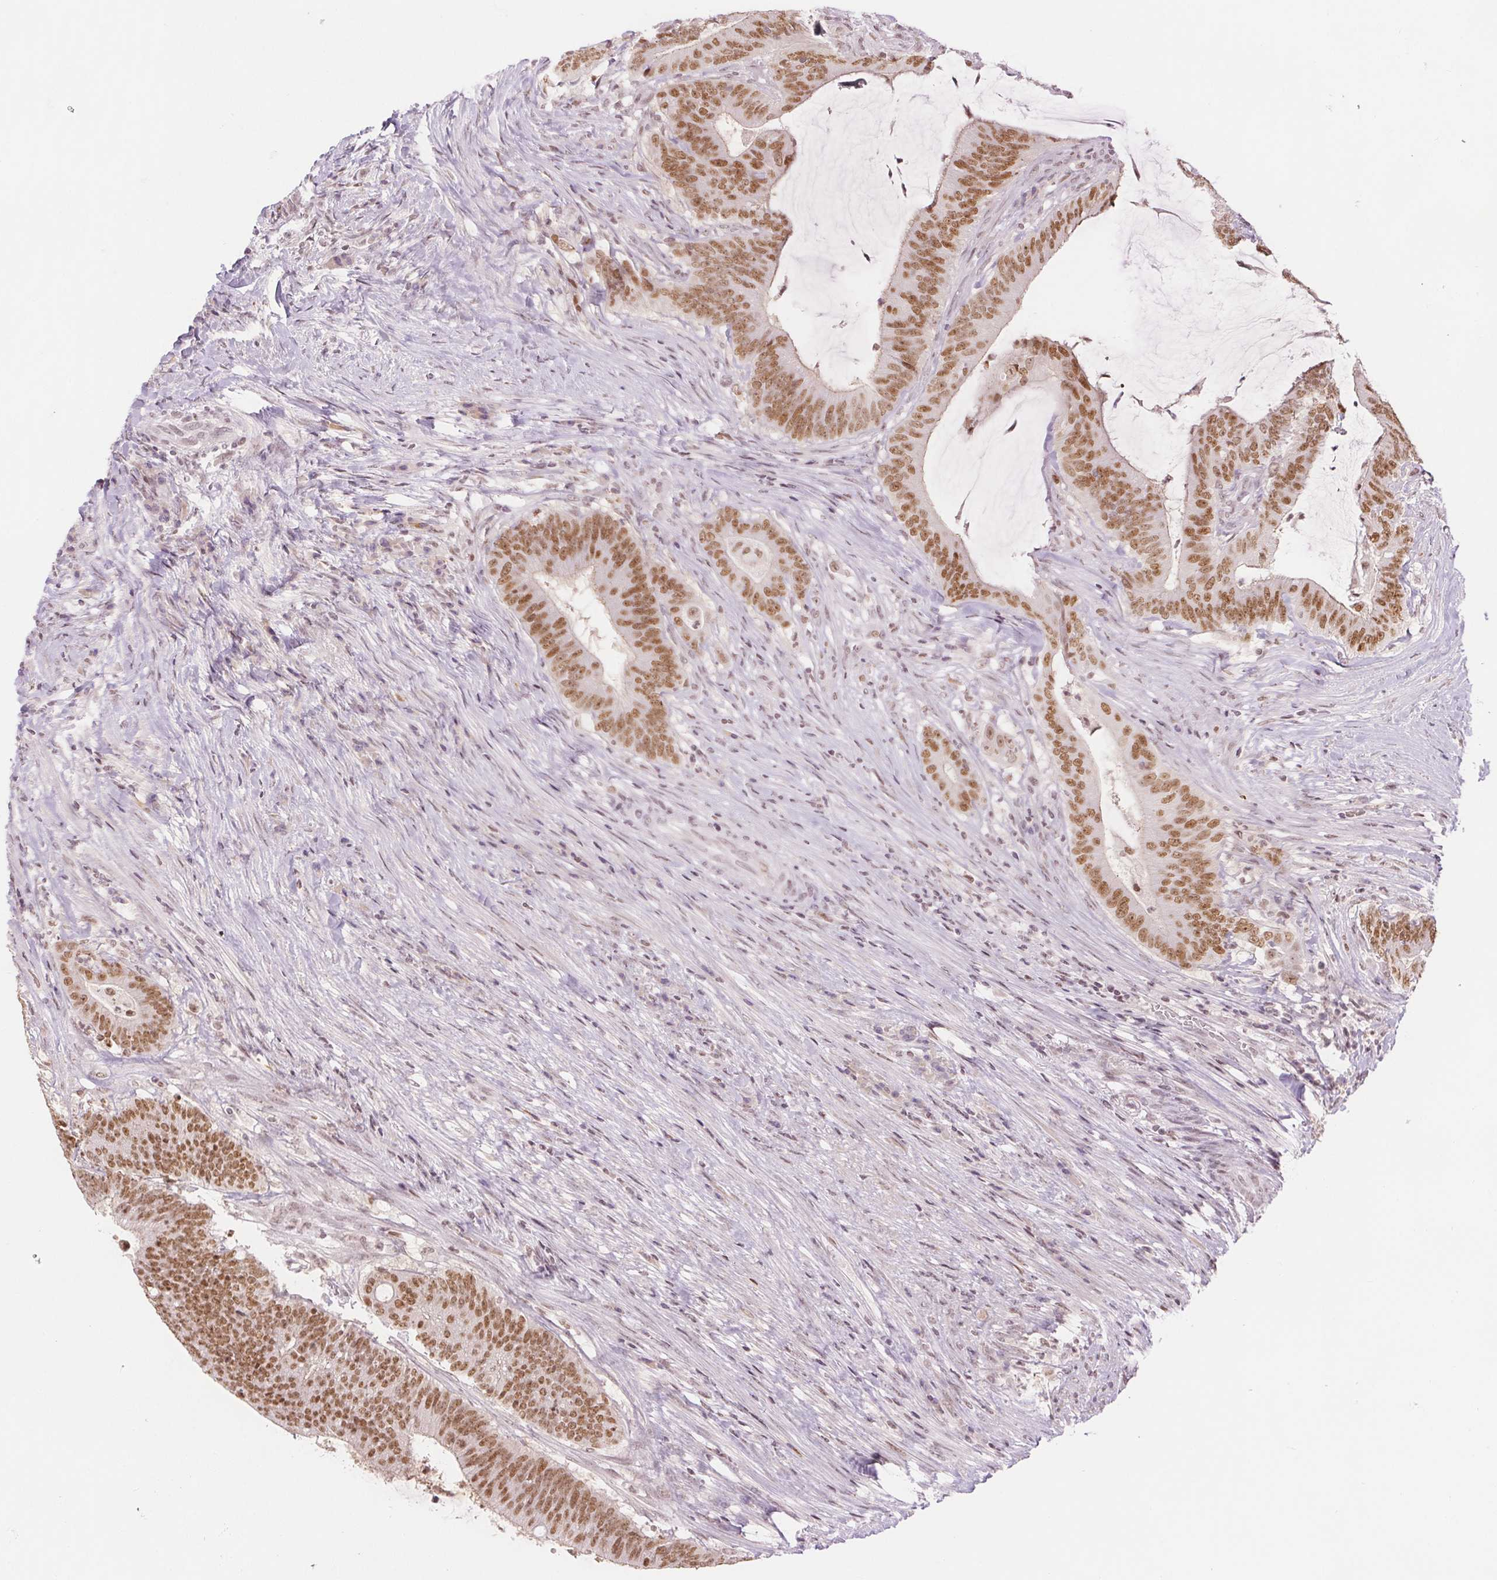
{"staining": {"intensity": "moderate", "quantity": ">75%", "location": "nuclear"}, "tissue": "colorectal cancer", "cell_type": "Tumor cells", "image_type": "cancer", "snomed": [{"axis": "morphology", "description": "Adenocarcinoma, NOS"}, {"axis": "topography", "description": "Colon"}], "caption": "A photomicrograph showing moderate nuclear staining in about >75% of tumor cells in colorectal cancer (adenocarcinoma), as visualized by brown immunohistochemical staining.", "gene": "DEK", "patient": {"sex": "female", "age": 43}}